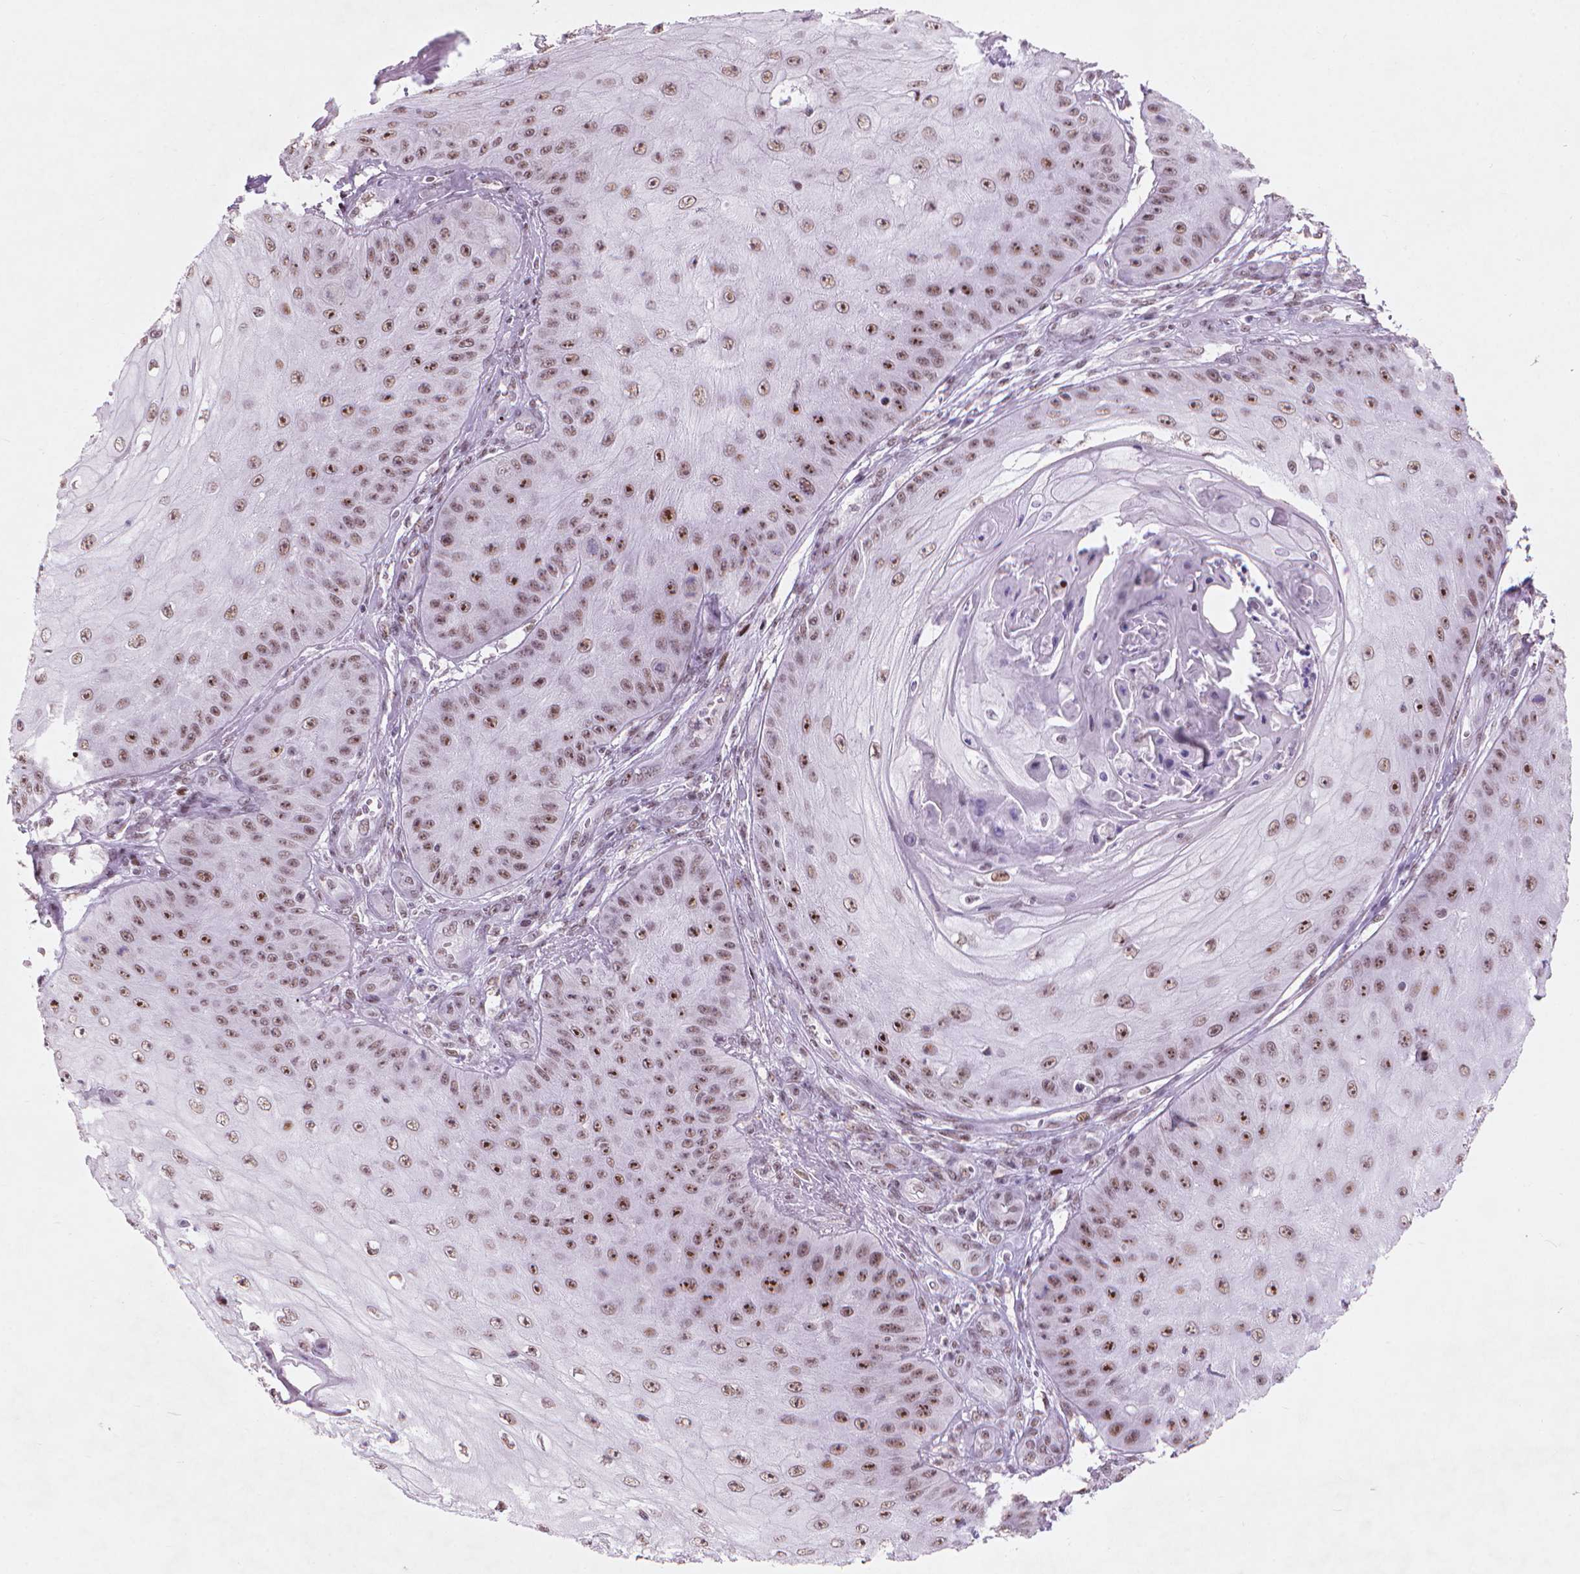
{"staining": {"intensity": "strong", "quantity": ">75%", "location": "nuclear"}, "tissue": "skin cancer", "cell_type": "Tumor cells", "image_type": "cancer", "snomed": [{"axis": "morphology", "description": "Squamous cell carcinoma, NOS"}, {"axis": "topography", "description": "Skin"}], "caption": "Immunohistochemistry photomicrograph of neoplastic tissue: human skin cancer (squamous cell carcinoma) stained using IHC exhibits high levels of strong protein expression localized specifically in the nuclear of tumor cells, appearing as a nuclear brown color.", "gene": "HES7", "patient": {"sex": "male", "age": 70}}